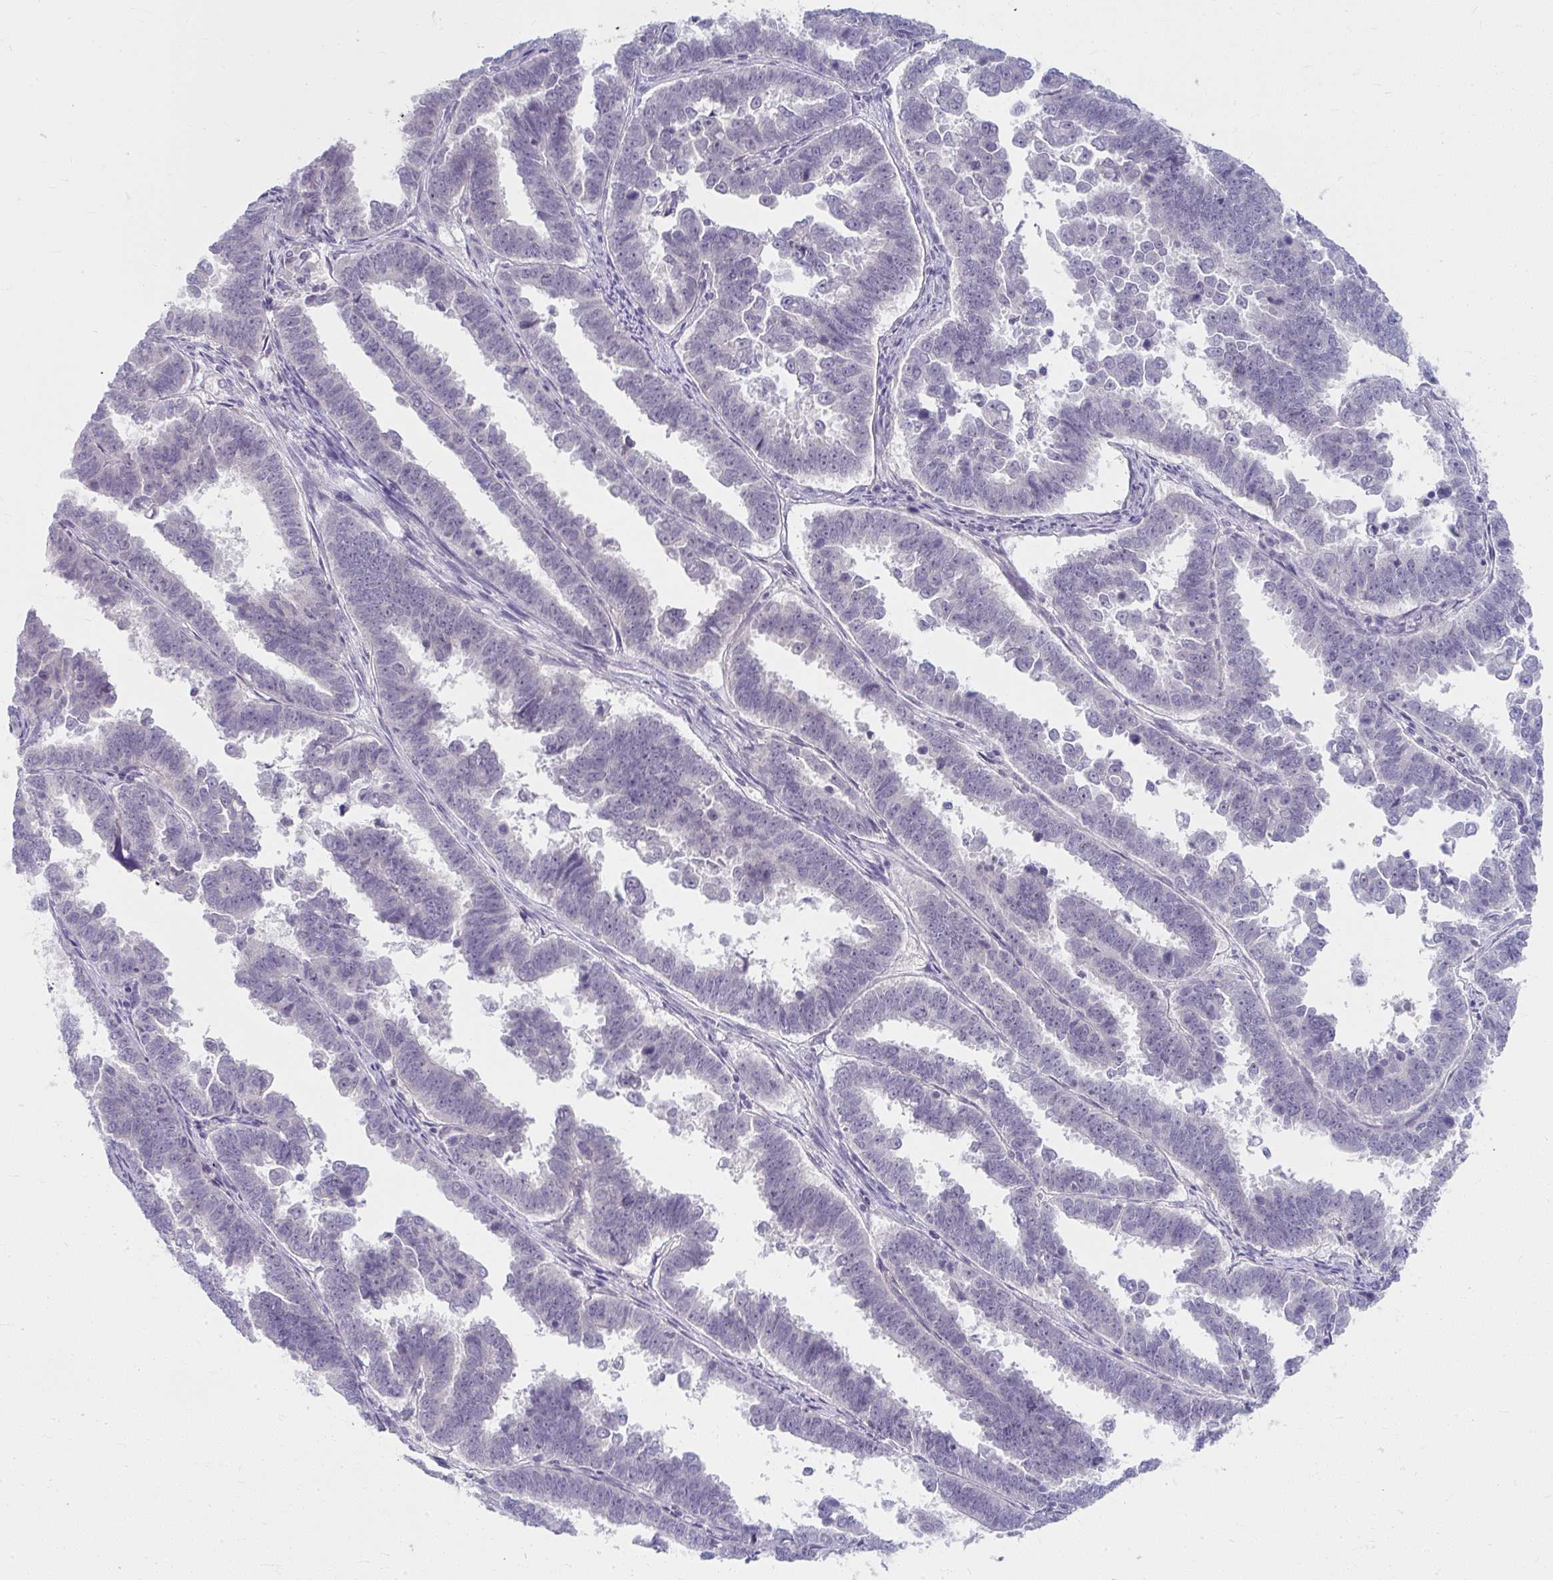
{"staining": {"intensity": "negative", "quantity": "none", "location": "none"}, "tissue": "endometrial cancer", "cell_type": "Tumor cells", "image_type": "cancer", "snomed": [{"axis": "morphology", "description": "Adenocarcinoma, NOS"}, {"axis": "topography", "description": "Endometrium"}], "caption": "The immunohistochemistry image has no significant expression in tumor cells of endometrial cancer (adenocarcinoma) tissue.", "gene": "UGT3A2", "patient": {"sex": "female", "age": 75}}